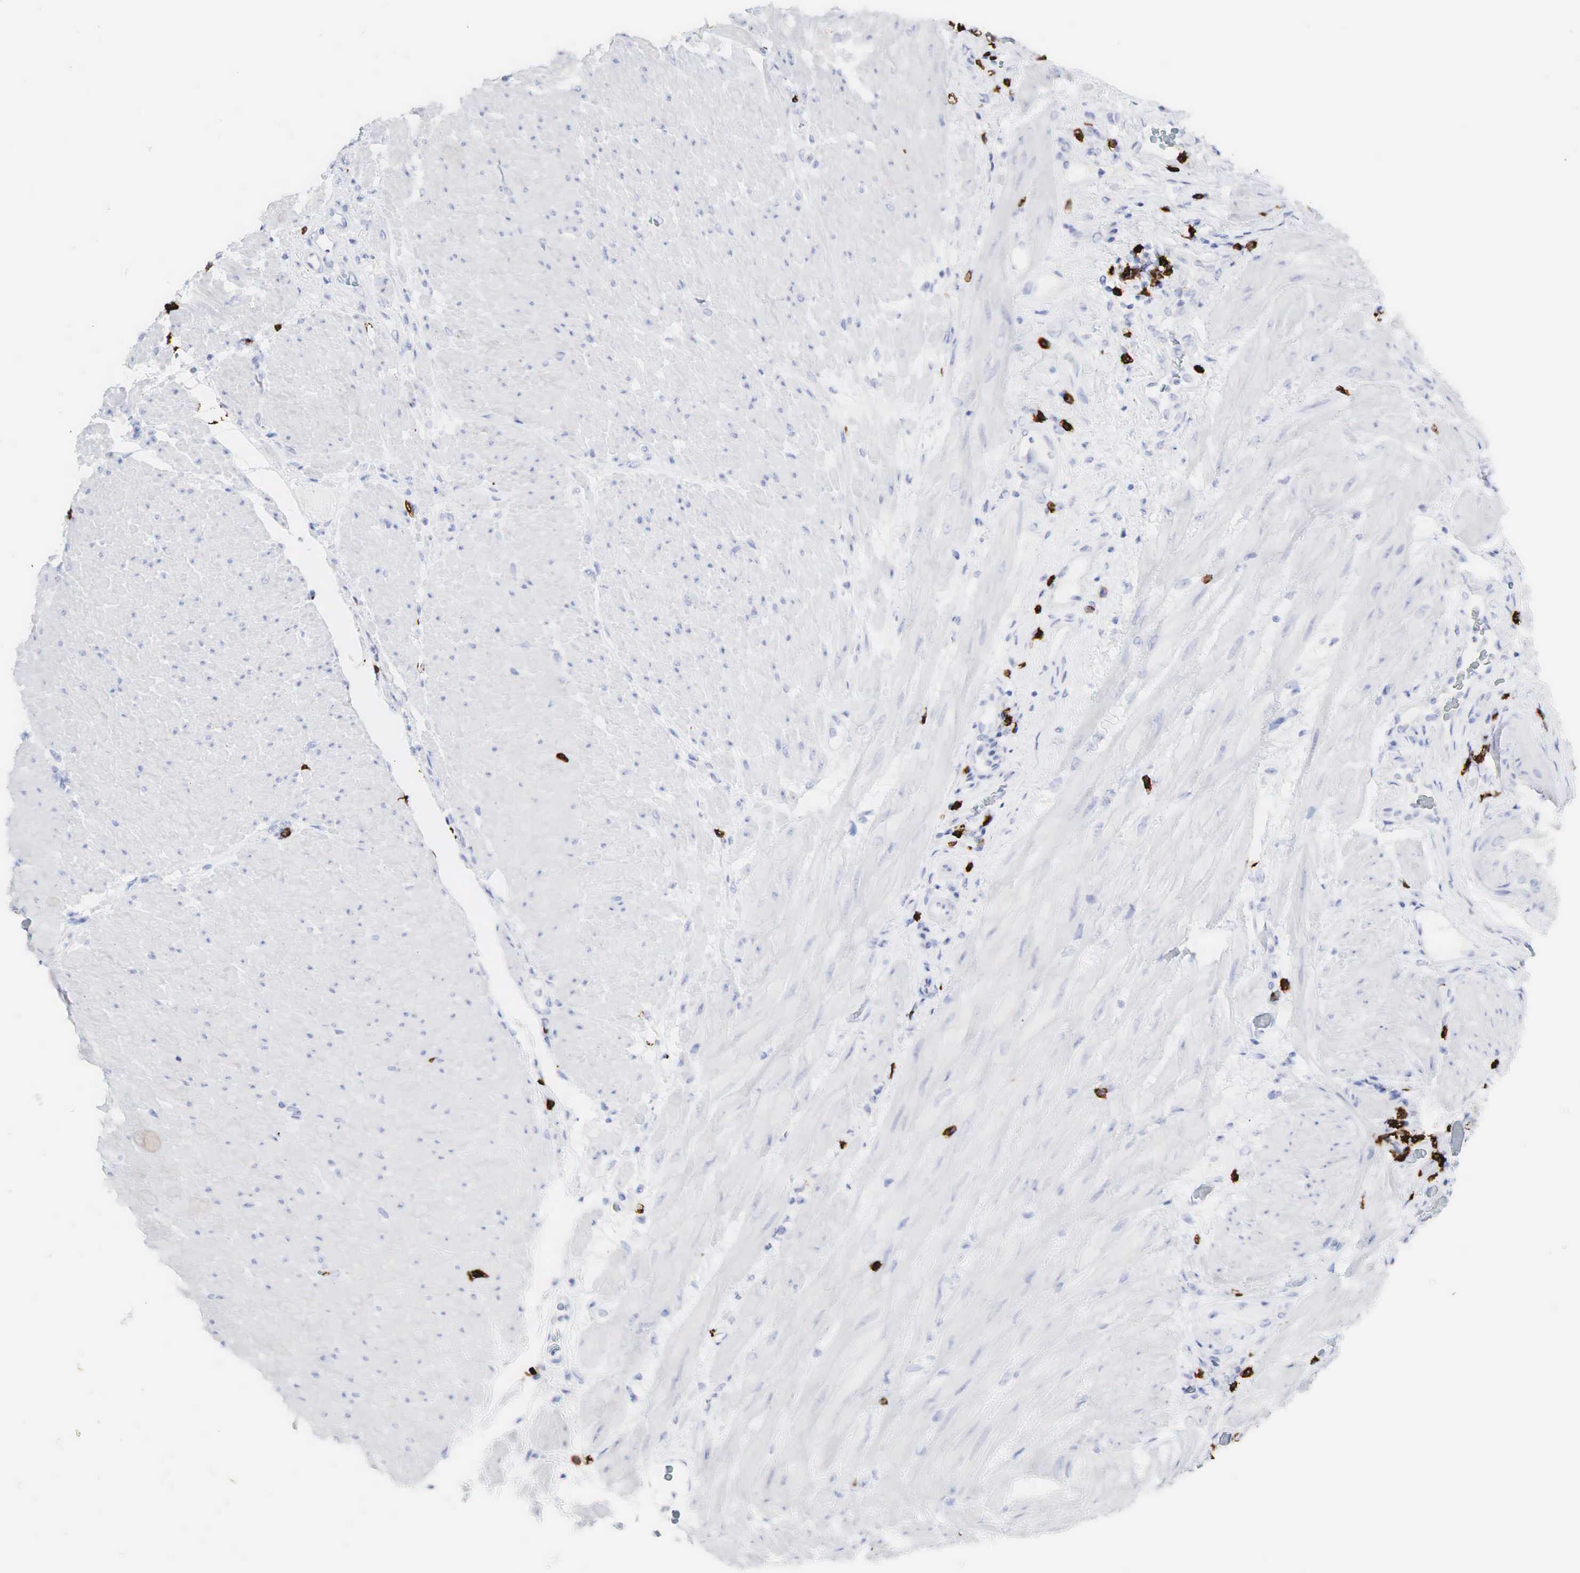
{"staining": {"intensity": "negative", "quantity": "none", "location": "none"}, "tissue": "stomach cancer", "cell_type": "Tumor cells", "image_type": "cancer", "snomed": [{"axis": "morphology", "description": "Adenocarcinoma, NOS"}, {"axis": "topography", "description": "Stomach, lower"}], "caption": "IHC histopathology image of neoplastic tissue: stomach adenocarcinoma stained with DAB (3,3'-diaminobenzidine) shows no significant protein staining in tumor cells.", "gene": "CD8A", "patient": {"sex": "male", "age": 88}}